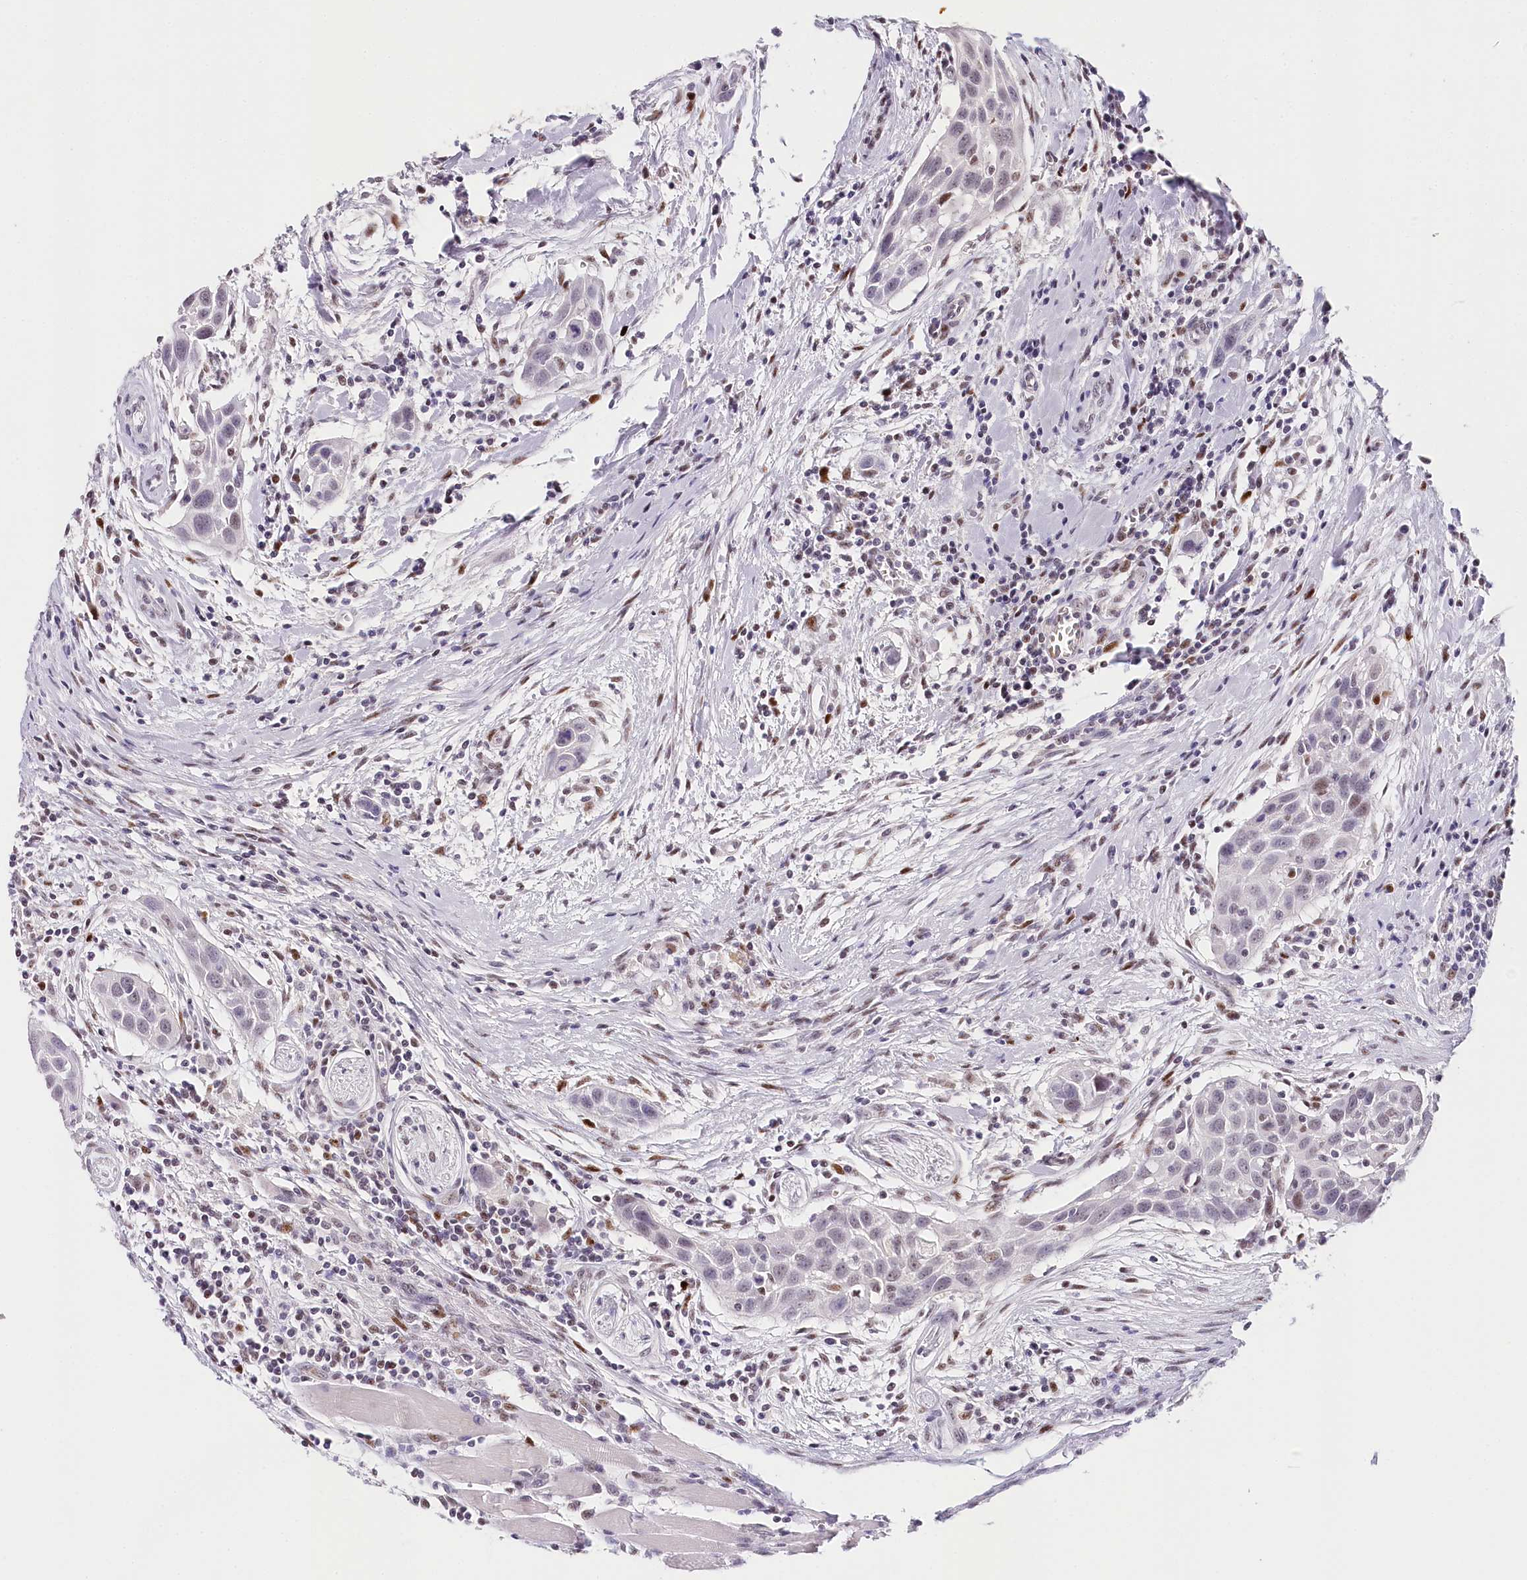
{"staining": {"intensity": "weak", "quantity": "<25%", "location": "nuclear"}, "tissue": "head and neck cancer", "cell_type": "Tumor cells", "image_type": "cancer", "snomed": [{"axis": "morphology", "description": "Squamous cell carcinoma, NOS"}, {"axis": "topography", "description": "Oral tissue"}, {"axis": "topography", "description": "Head-Neck"}], "caption": "Image shows no significant protein positivity in tumor cells of head and neck cancer (squamous cell carcinoma). Nuclei are stained in blue.", "gene": "TP53", "patient": {"sex": "female", "age": 50}}